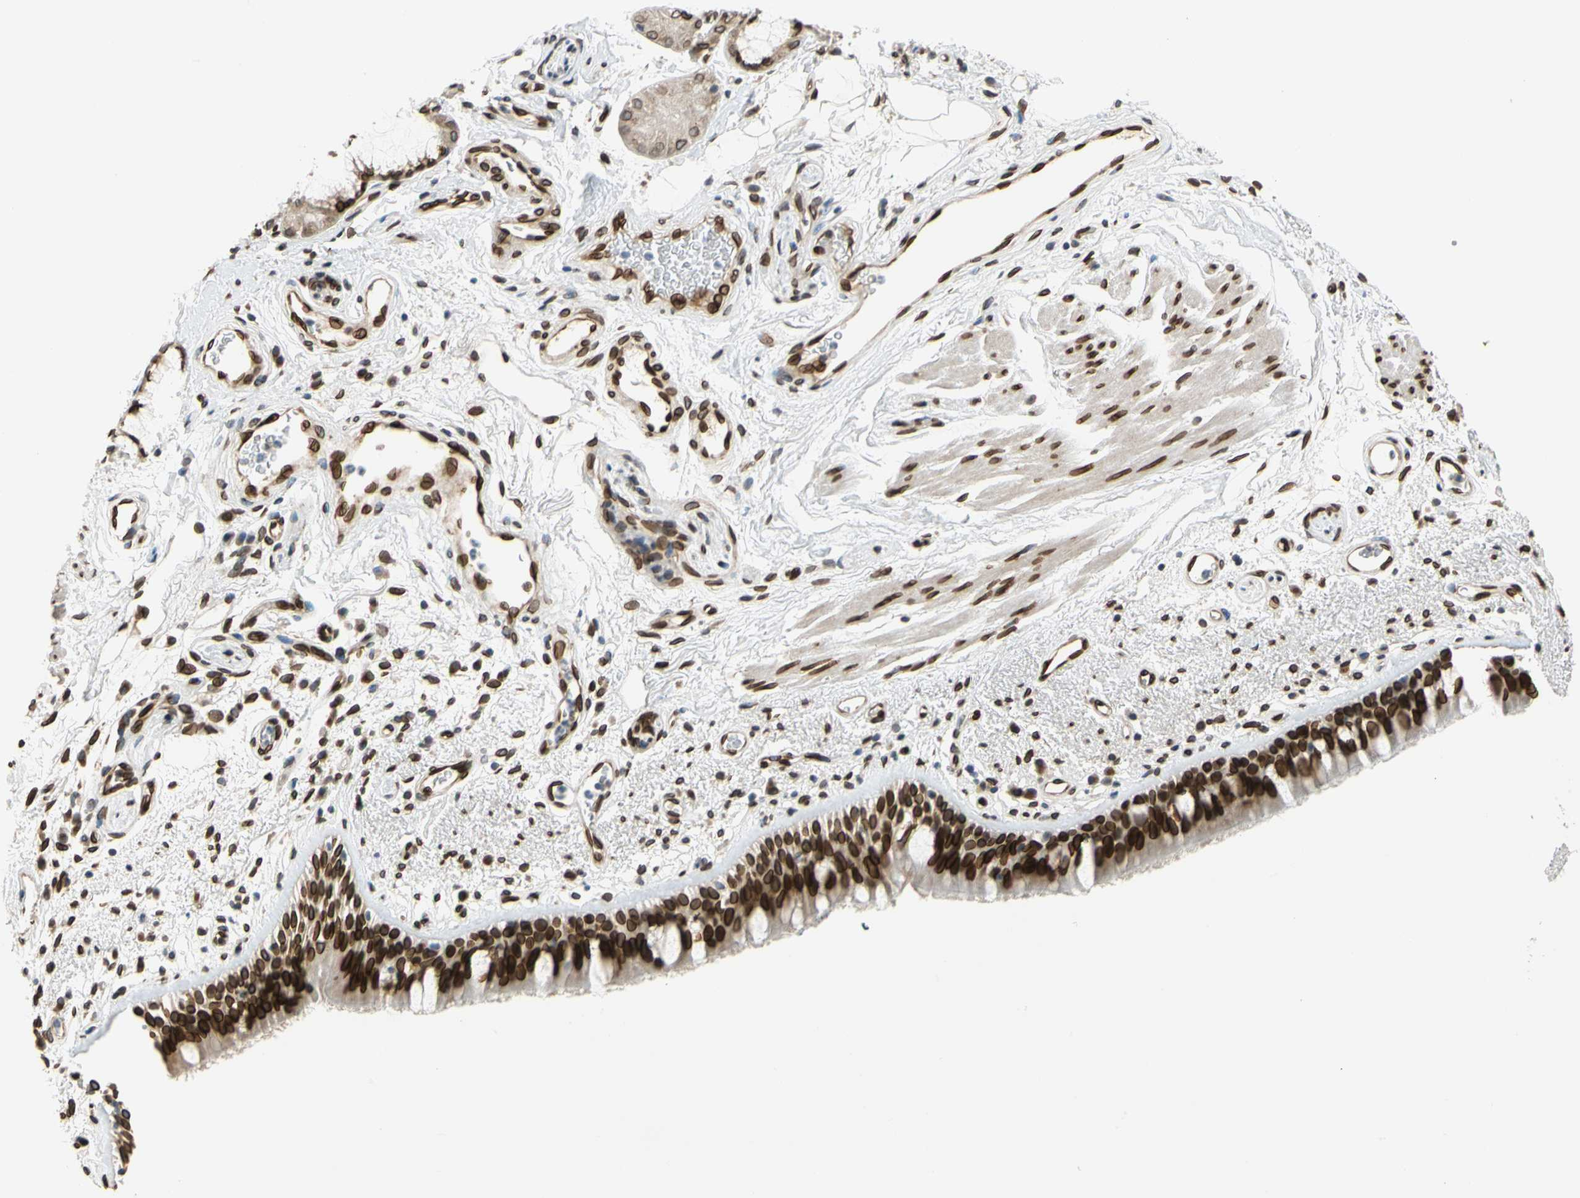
{"staining": {"intensity": "strong", "quantity": ">75%", "location": "cytoplasmic/membranous,nuclear"}, "tissue": "bronchus", "cell_type": "Respiratory epithelial cells", "image_type": "normal", "snomed": [{"axis": "morphology", "description": "Normal tissue, NOS"}, {"axis": "morphology", "description": "Adenocarcinoma, NOS"}, {"axis": "topography", "description": "Bronchus"}, {"axis": "topography", "description": "Lung"}], "caption": "Immunohistochemistry (IHC) (DAB) staining of unremarkable human bronchus reveals strong cytoplasmic/membranous,nuclear protein staining in about >75% of respiratory epithelial cells.", "gene": "SUN1", "patient": {"sex": "female", "age": 54}}